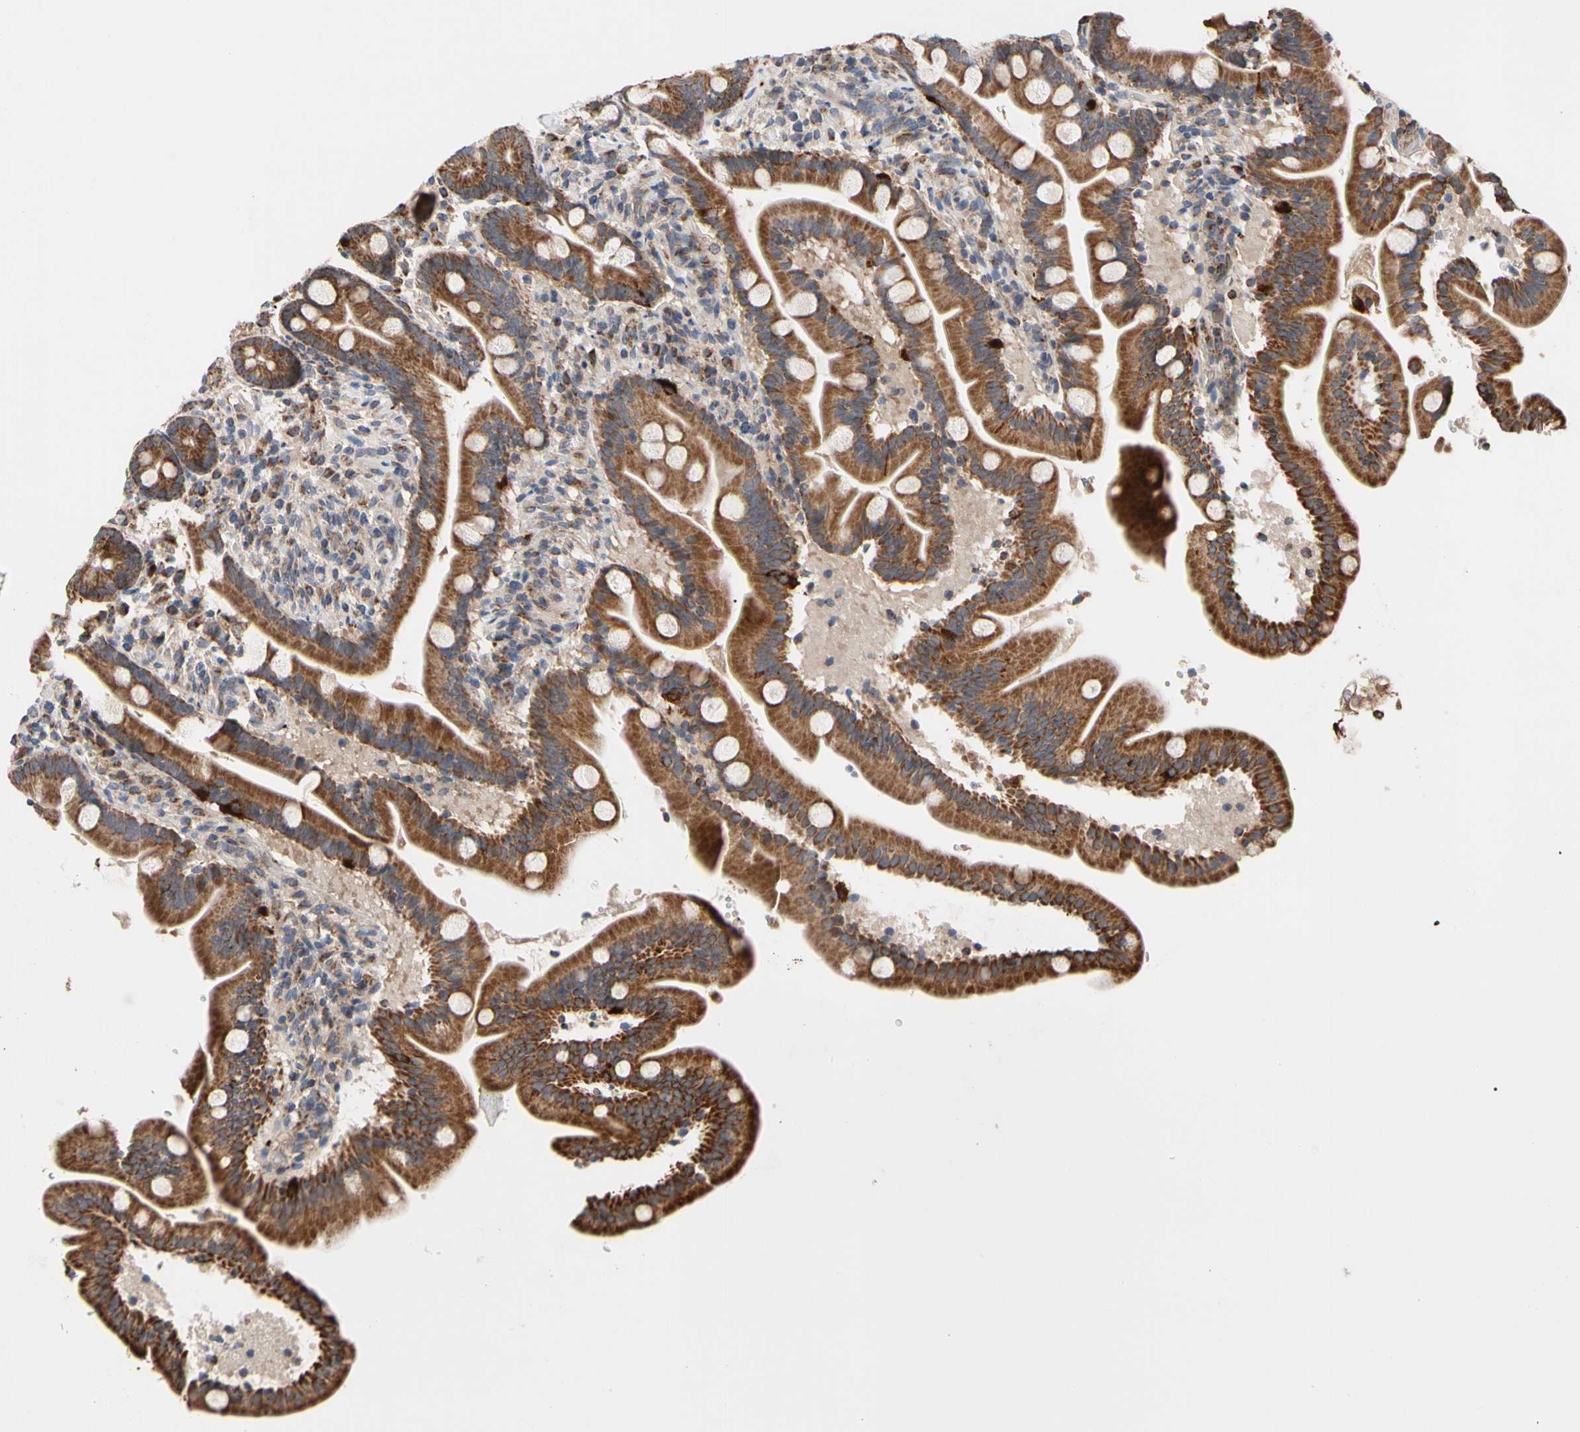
{"staining": {"intensity": "strong", "quantity": ">75%", "location": "cytoplasmic/membranous"}, "tissue": "duodenum", "cell_type": "Glandular cells", "image_type": "normal", "snomed": [{"axis": "morphology", "description": "Normal tissue, NOS"}, {"axis": "topography", "description": "Duodenum"}], "caption": "The immunohistochemical stain labels strong cytoplasmic/membranous expression in glandular cells of benign duodenum. (DAB (3,3'-diaminobenzidine) IHC, brown staining for protein, blue staining for nuclei).", "gene": "GPD2", "patient": {"sex": "male", "age": 54}}